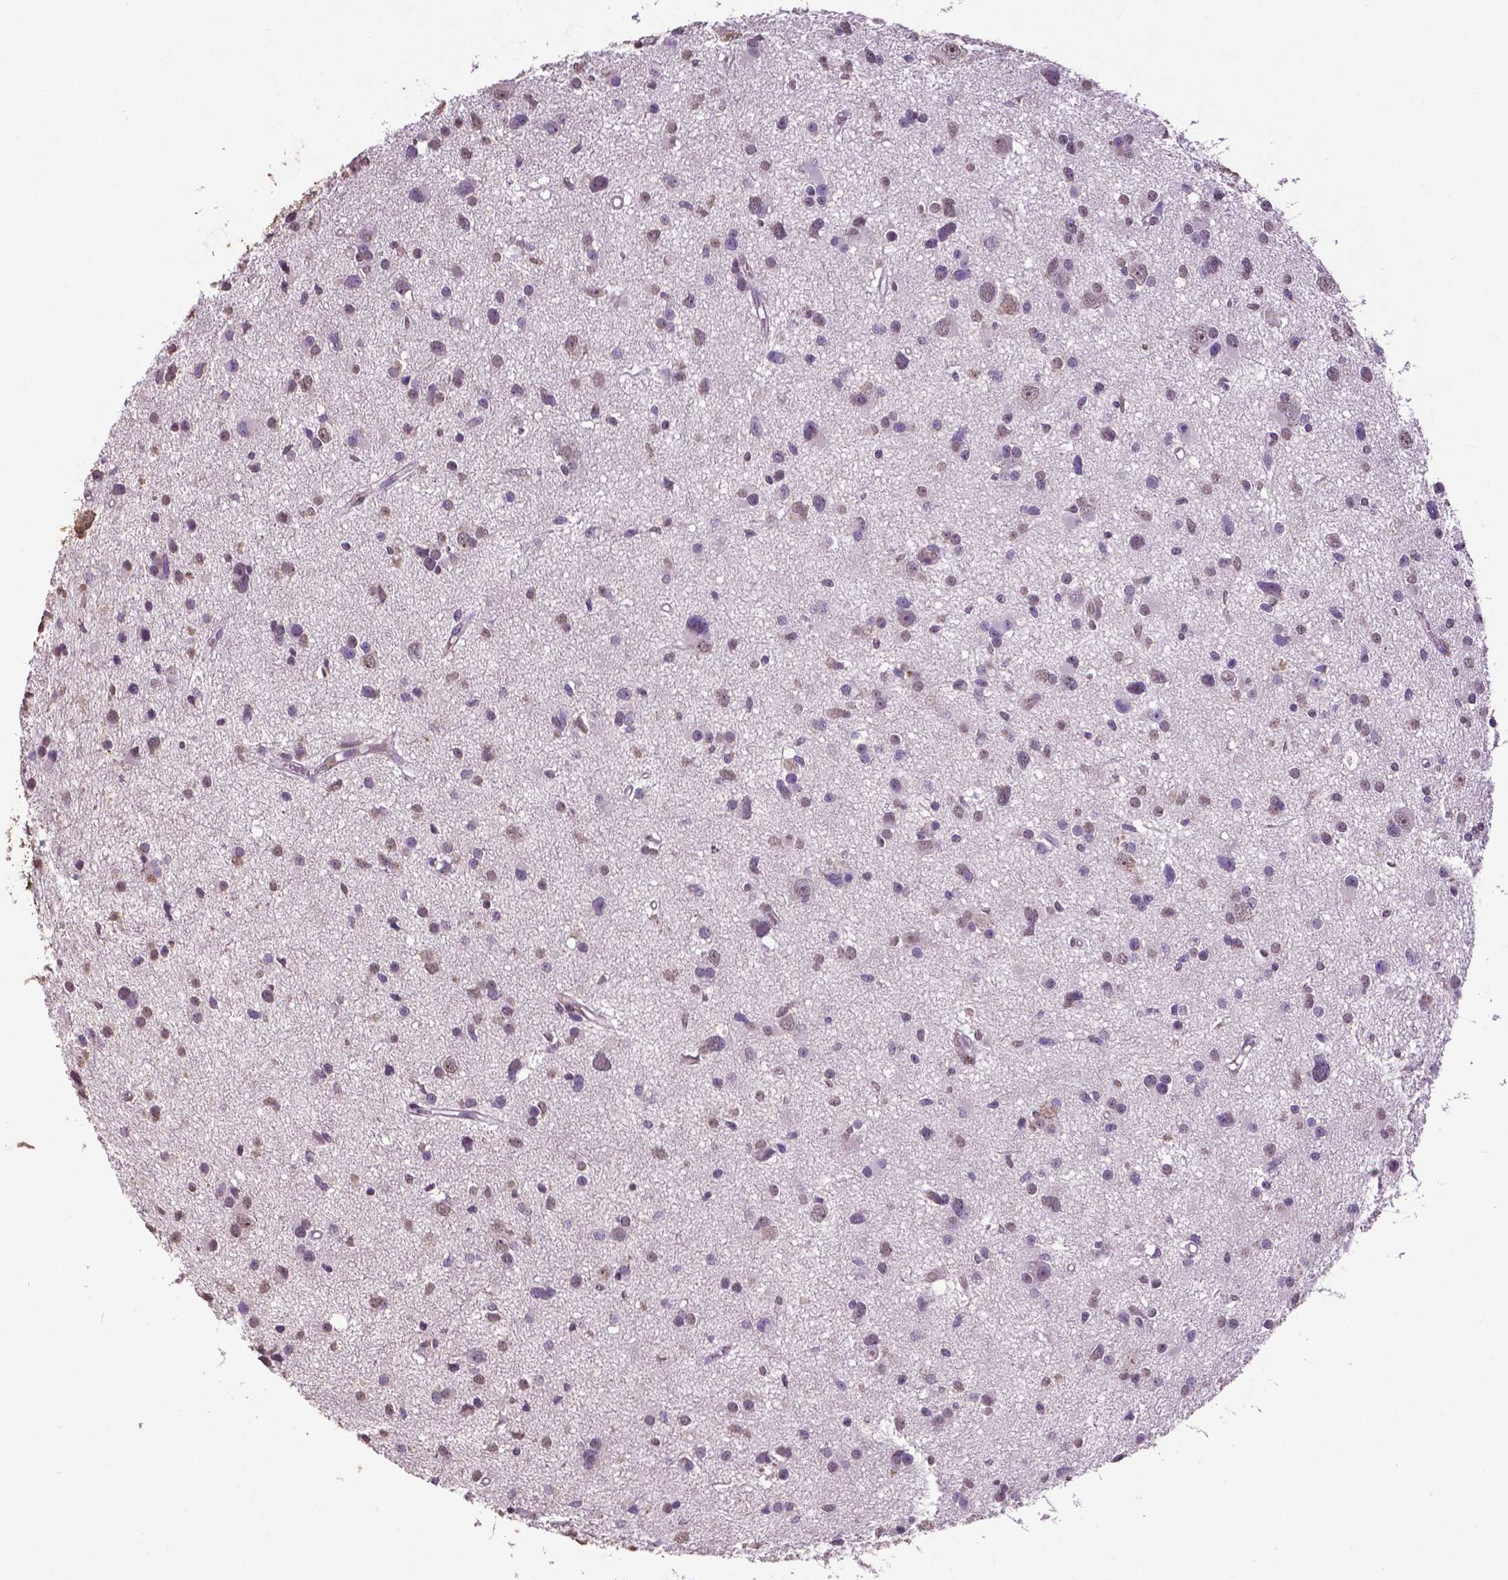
{"staining": {"intensity": "negative", "quantity": "none", "location": "none"}, "tissue": "glioma", "cell_type": "Tumor cells", "image_type": "cancer", "snomed": [{"axis": "morphology", "description": "Glioma, malignant, High grade"}, {"axis": "topography", "description": "Brain"}], "caption": "Tumor cells are negative for protein expression in human high-grade glioma (malignant). (DAB immunohistochemistry visualized using brightfield microscopy, high magnification).", "gene": "RUNX3", "patient": {"sex": "male", "age": 54}}